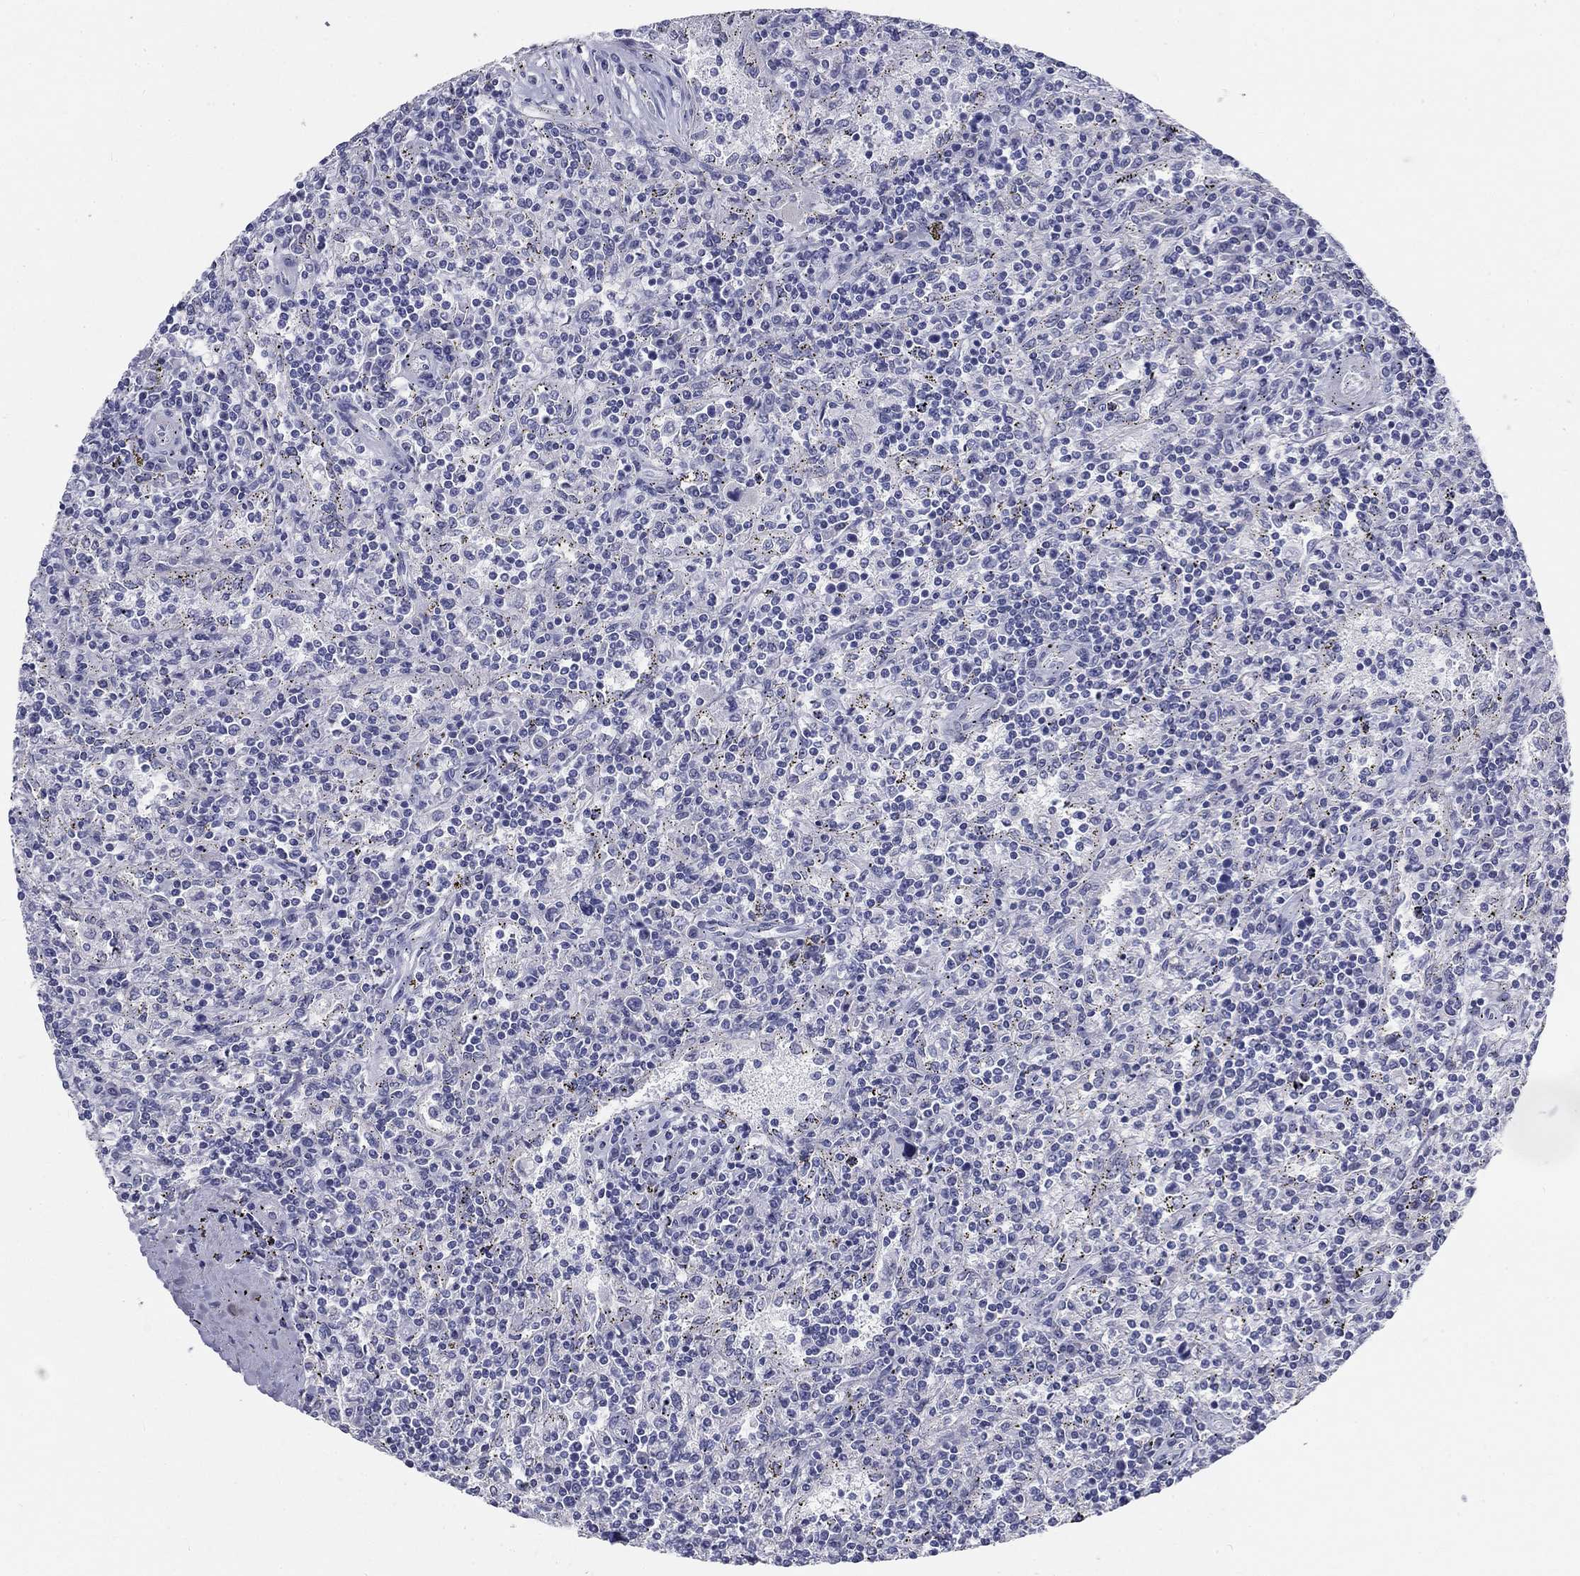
{"staining": {"intensity": "negative", "quantity": "none", "location": "none"}, "tissue": "lymphoma", "cell_type": "Tumor cells", "image_type": "cancer", "snomed": [{"axis": "morphology", "description": "Malignant lymphoma, non-Hodgkin's type, Low grade"}, {"axis": "topography", "description": "Spleen"}], "caption": "Tumor cells are negative for protein expression in human lymphoma. Nuclei are stained in blue.", "gene": "GALNTL5", "patient": {"sex": "male", "age": 62}}